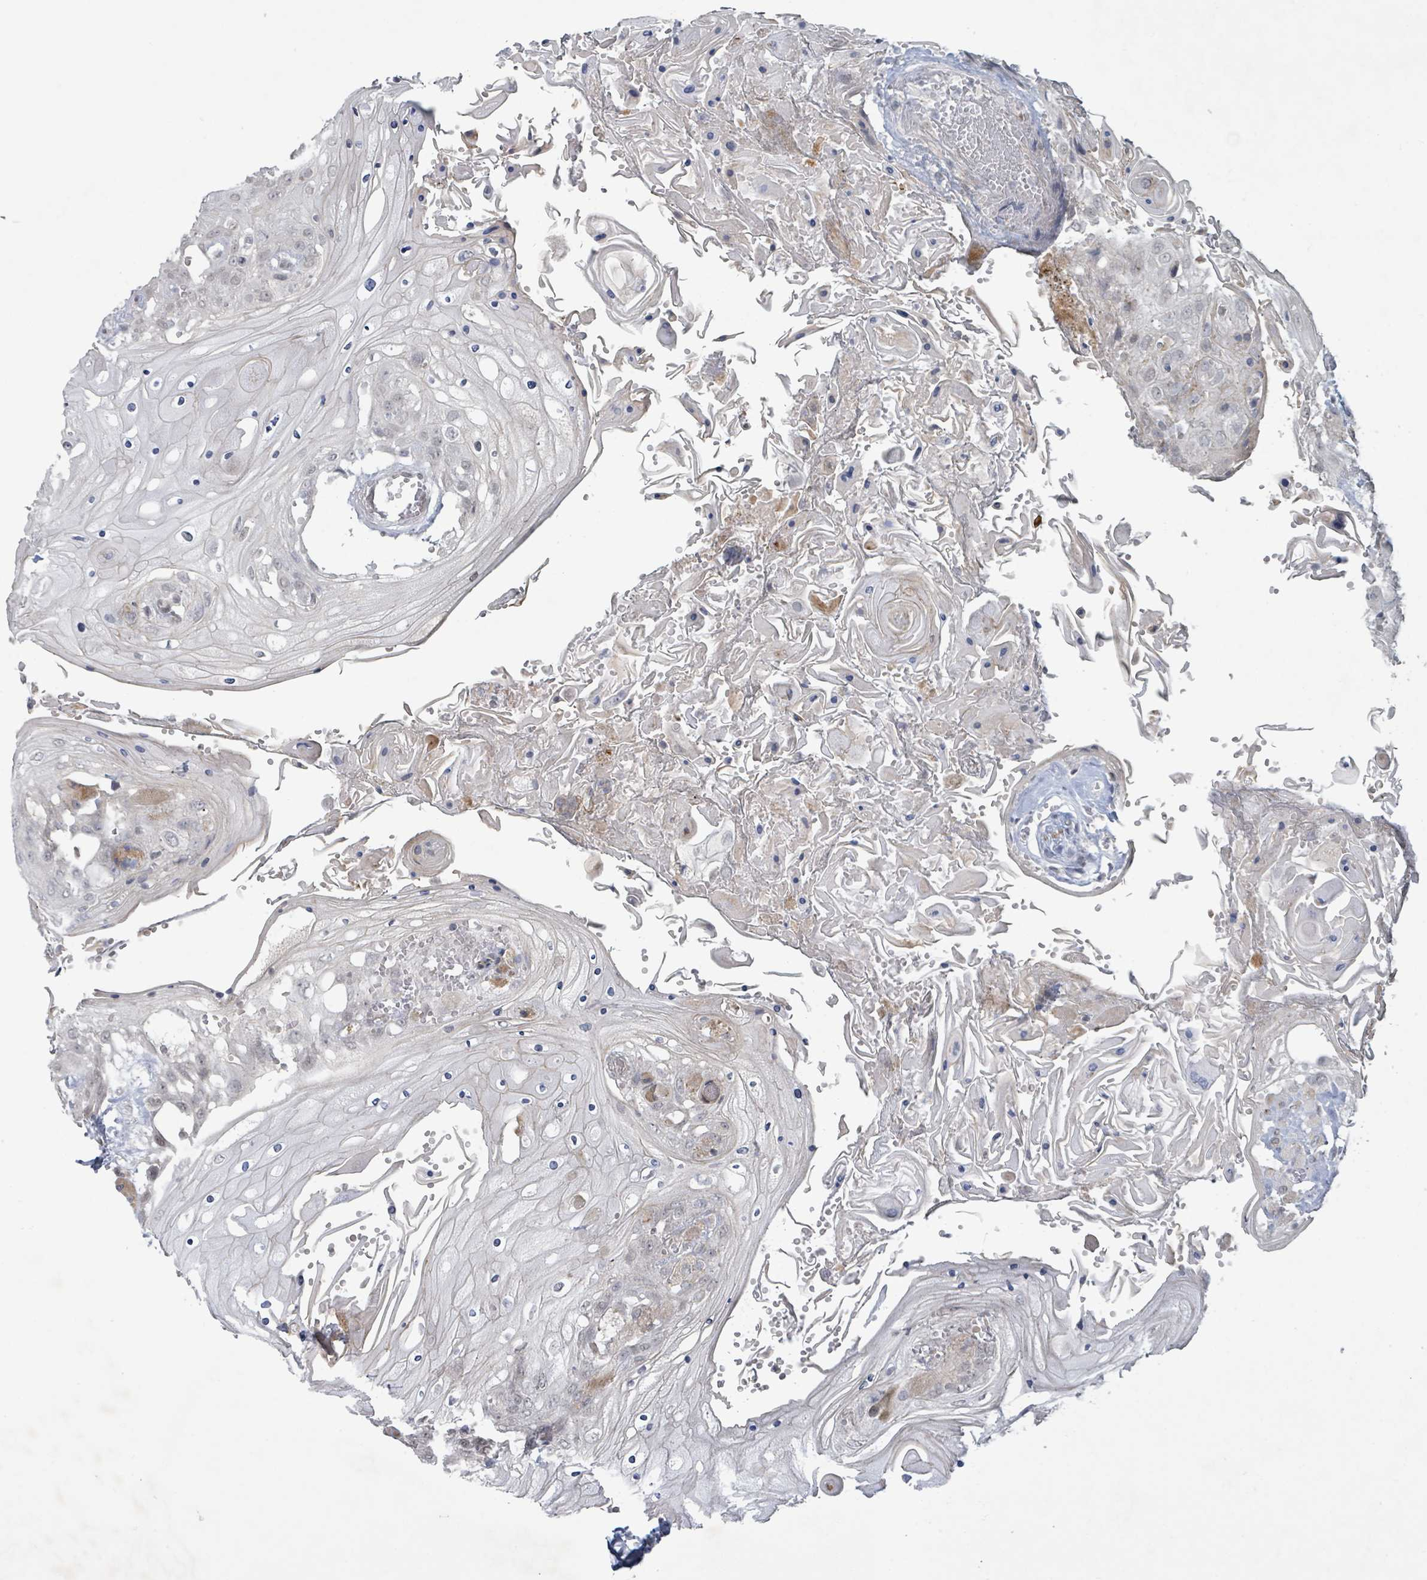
{"staining": {"intensity": "weak", "quantity": "<25%", "location": "nuclear"}, "tissue": "head and neck cancer", "cell_type": "Tumor cells", "image_type": "cancer", "snomed": [{"axis": "morphology", "description": "Squamous cell carcinoma, NOS"}, {"axis": "topography", "description": "Head-Neck"}], "caption": "Head and neck cancer (squamous cell carcinoma) was stained to show a protein in brown. There is no significant expression in tumor cells.", "gene": "BANP", "patient": {"sex": "female", "age": 43}}